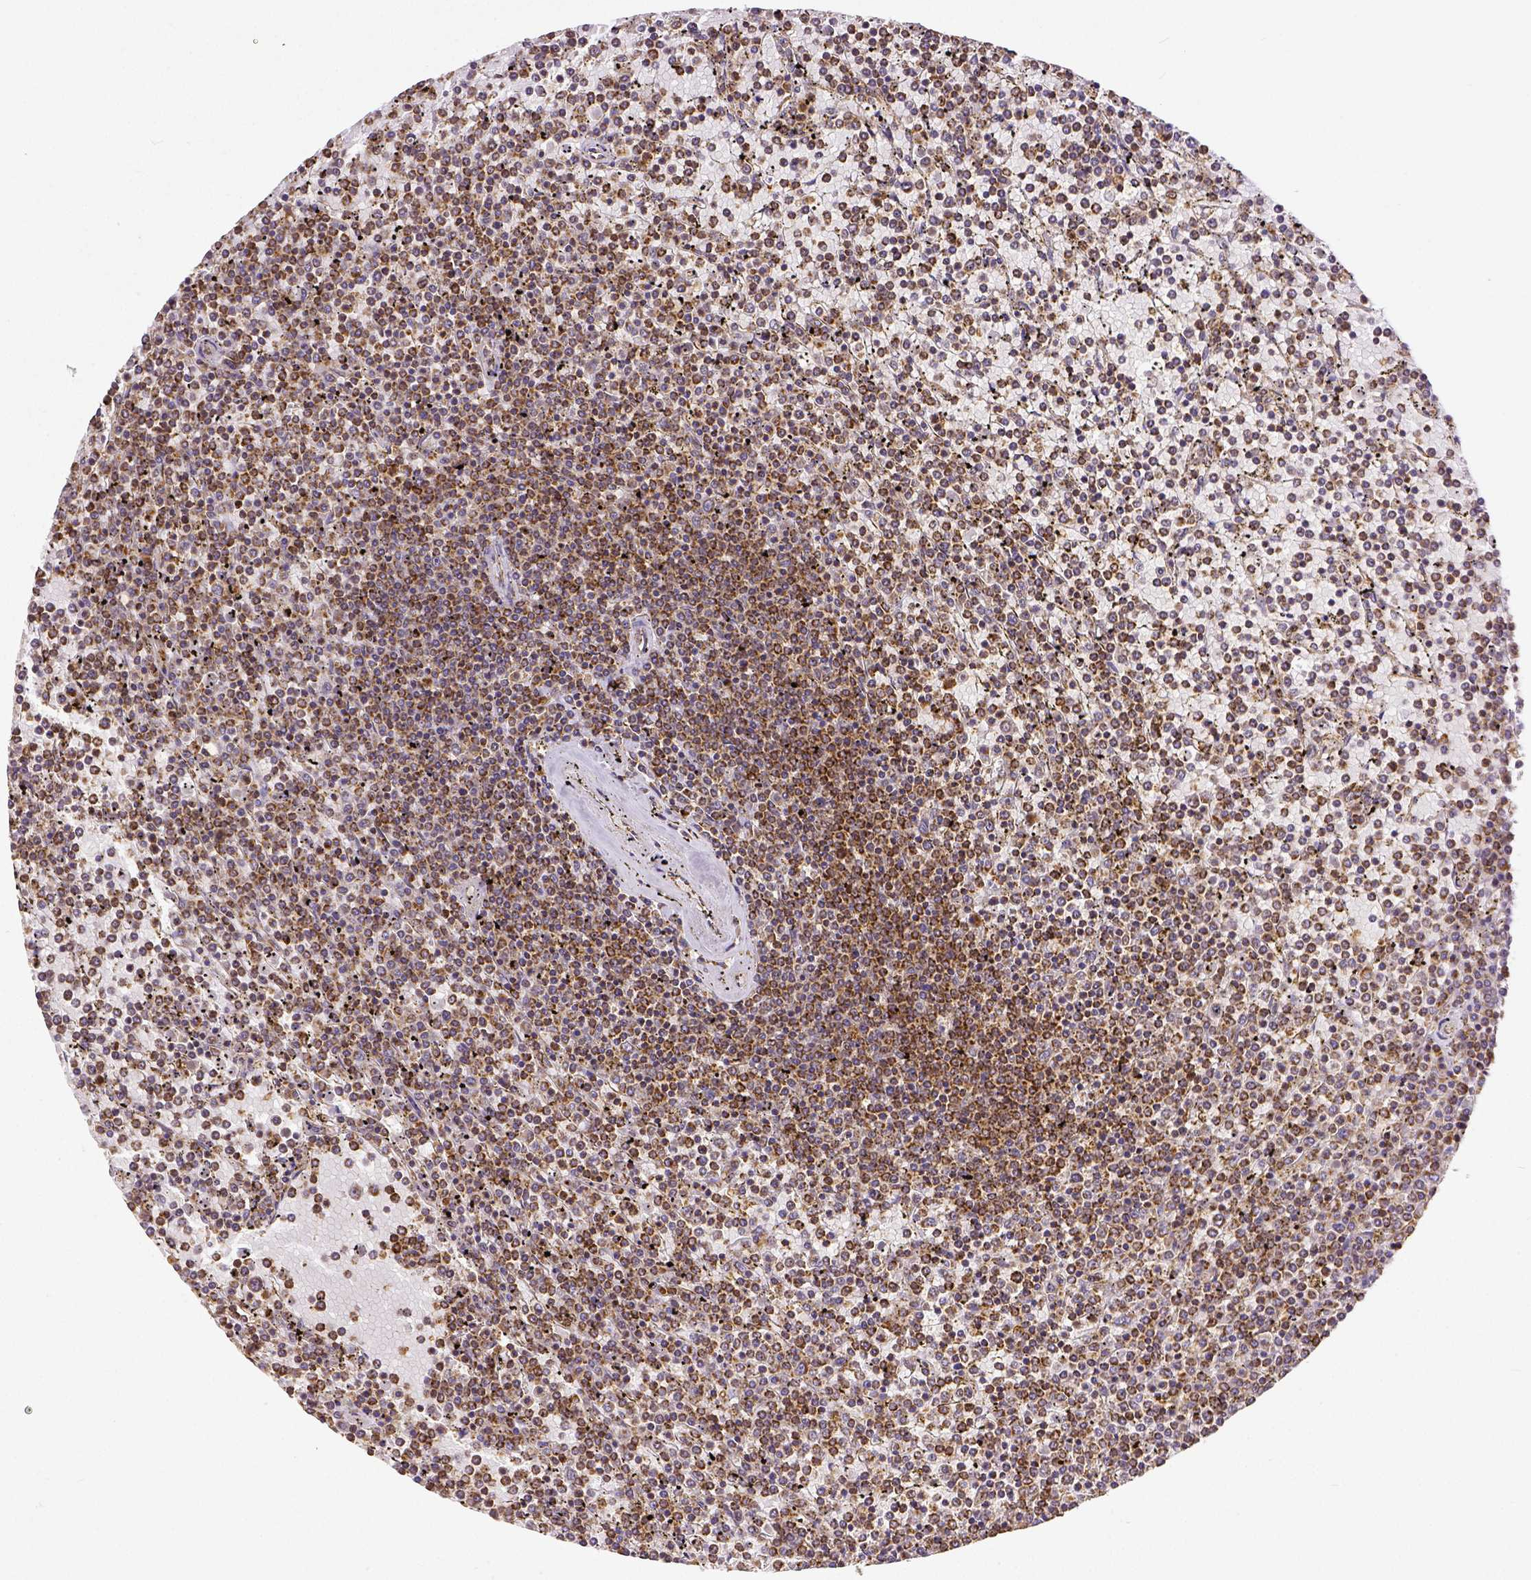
{"staining": {"intensity": "moderate", "quantity": ">75%", "location": "cytoplasmic/membranous"}, "tissue": "lymphoma", "cell_type": "Tumor cells", "image_type": "cancer", "snomed": [{"axis": "morphology", "description": "Malignant lymphoma, non-Hodgkin's type, Low grade"}, {"axis": "topography", "description": "Spleen"}], "caption": "An immunohistochemistry image of tumor tissue is shown. Protein staining in brown shows moderate cytoplasmic/membranous positivity in low-grade malignant lymphoma, non-Hodgkin's type within tumor cells. The staining is performed using DAB (3,3'-diaminobenzidine) brown chromogen to label protein expression. The nuclei are counter-stained blue using hematoxylin.", "gene": "SDHB", "patient": {"sex": "female", "age": 77}}